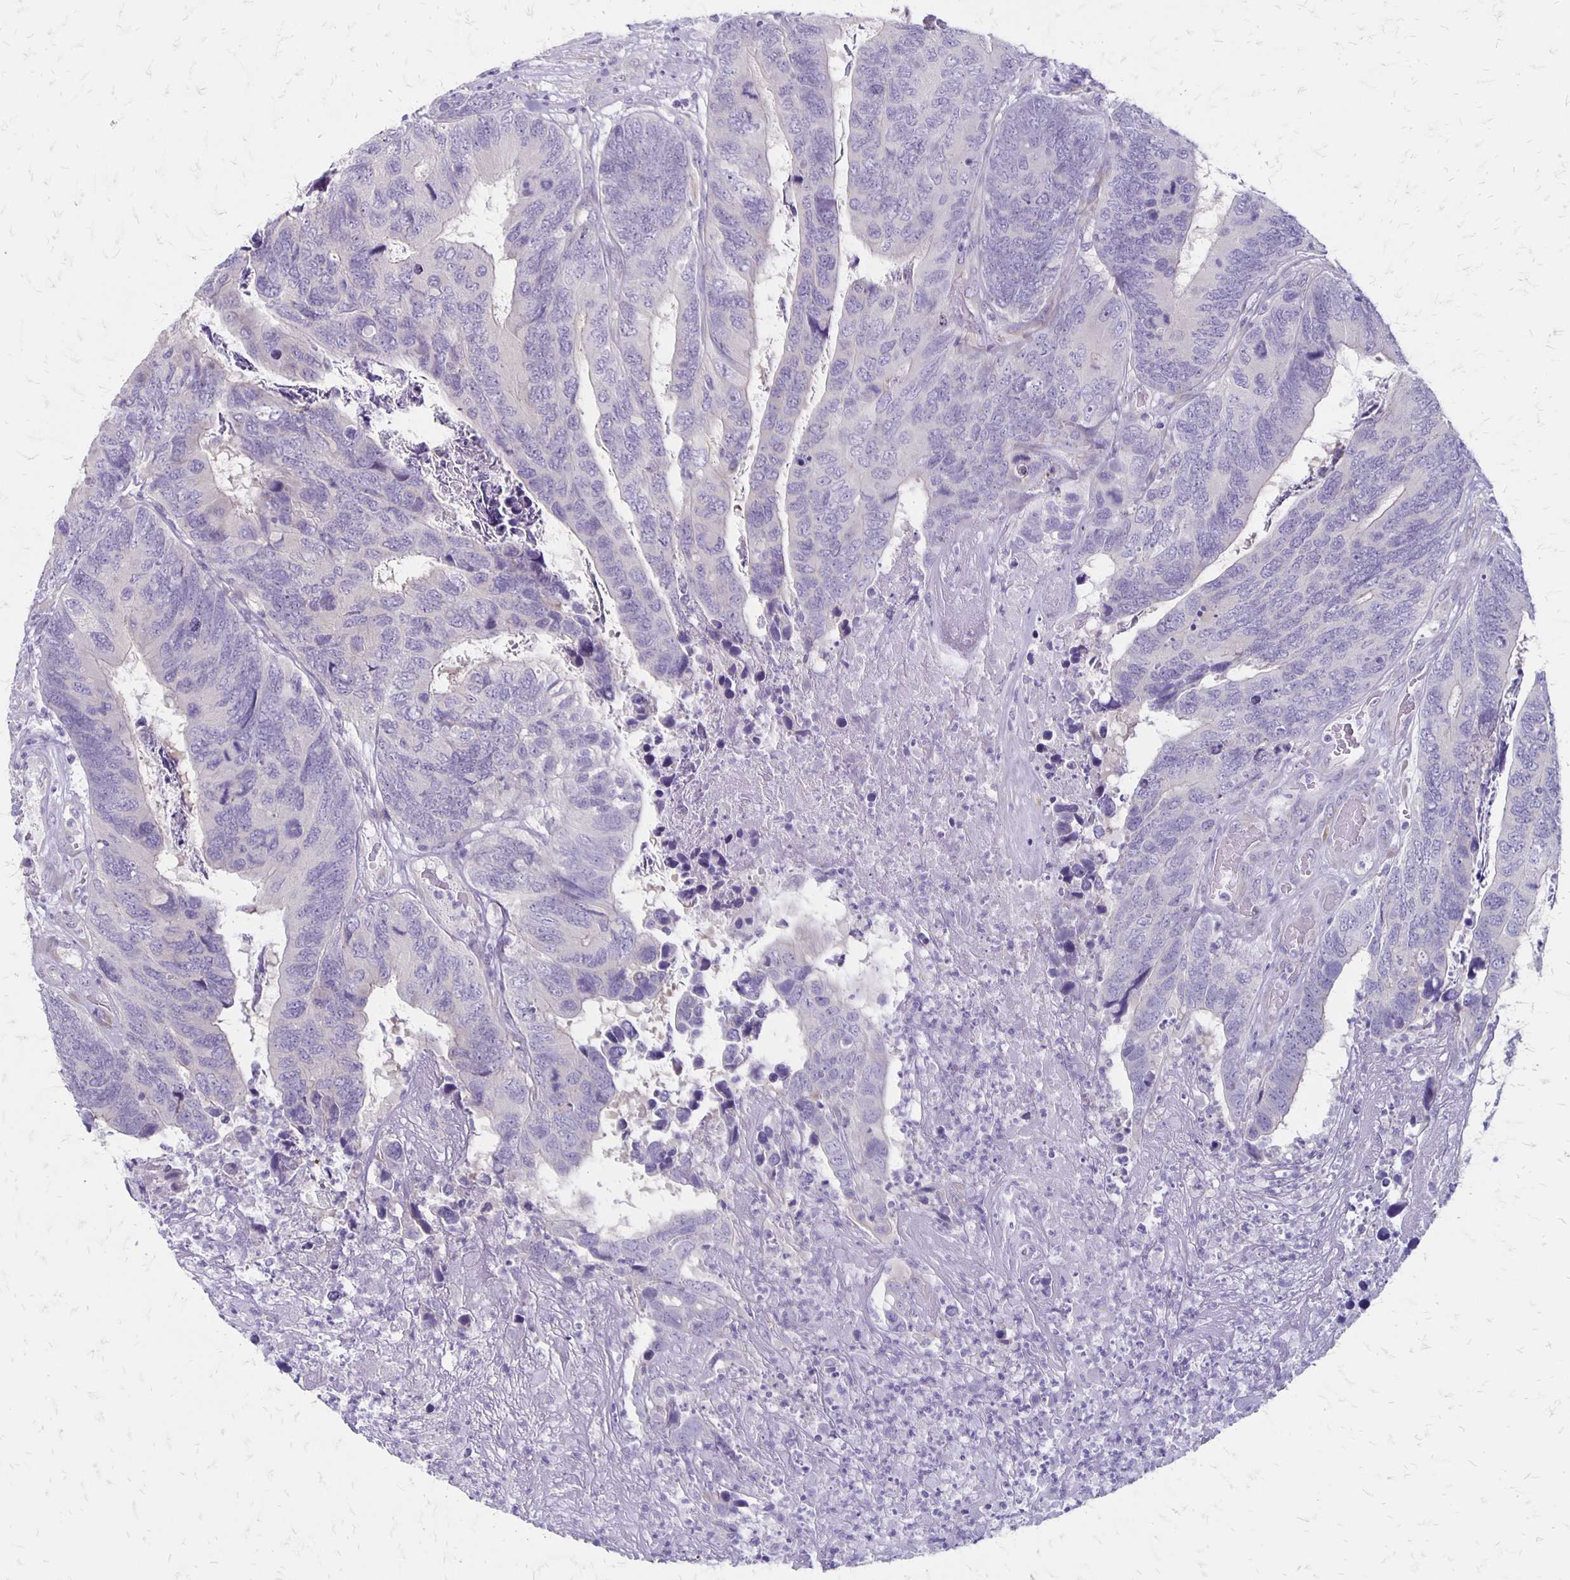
{"staining": {"intensity": "negative", "quantity": "none", "location": "none"}, "tissue": "colorectal cancer", "cell_type": "Tumor cells", "image_type": "cancer", "snomed": [{"axis": "morphology", "description": "Adenocarcinoma, NOS"}, {"axis": "topography", "description": "Colon"}], "caption": "Immunohistochemical staining of human colorectal adenocarcinoma shows no significant positivity in tumor cells.", "gene": "HOMER1", "patient": {"sex": "female", "age": 67}}